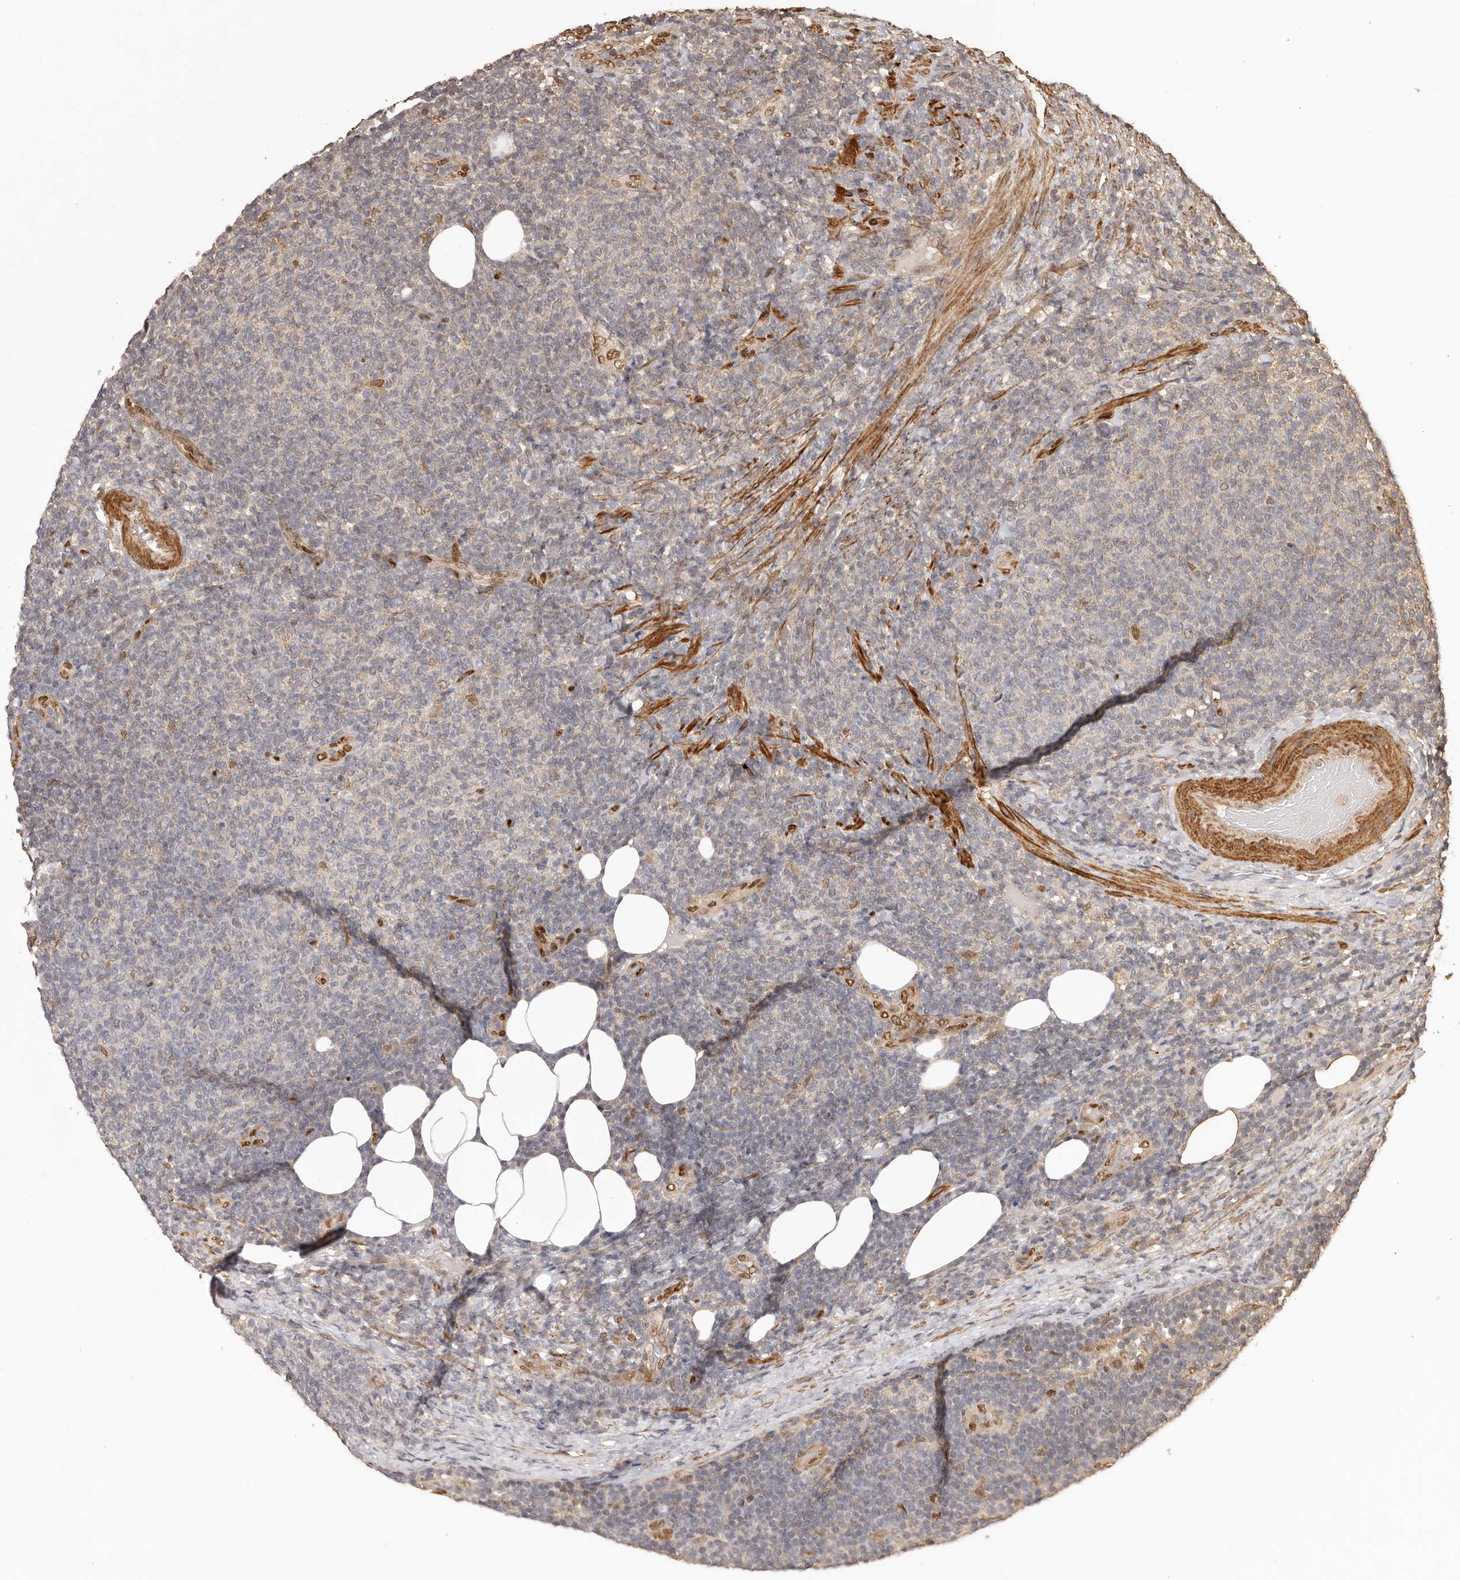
{"staining": {"intensity": "negative", "quantity": "none", "location": "none"}, "tissue": "lymphoma", "cell_type": "Tumor cells", "image_type": "cancer", "snomed": [{"axis": "morphology", "description": "Malignant lymphoma, non-Hodgkin's type, Low grade"}, {"axis": "topography", "description": "Lymph node"}], "caption": "Tumor cells show no significant protein expression in malignant lymphoma, non-Hodgkin's type (low-grade). (DAB (3,3'-diaminobenzidine) IHC visualized using brightfield microscopy, high magnification).", "gene": "UBR2", "patient": {"sex": "male", "age": 66}}